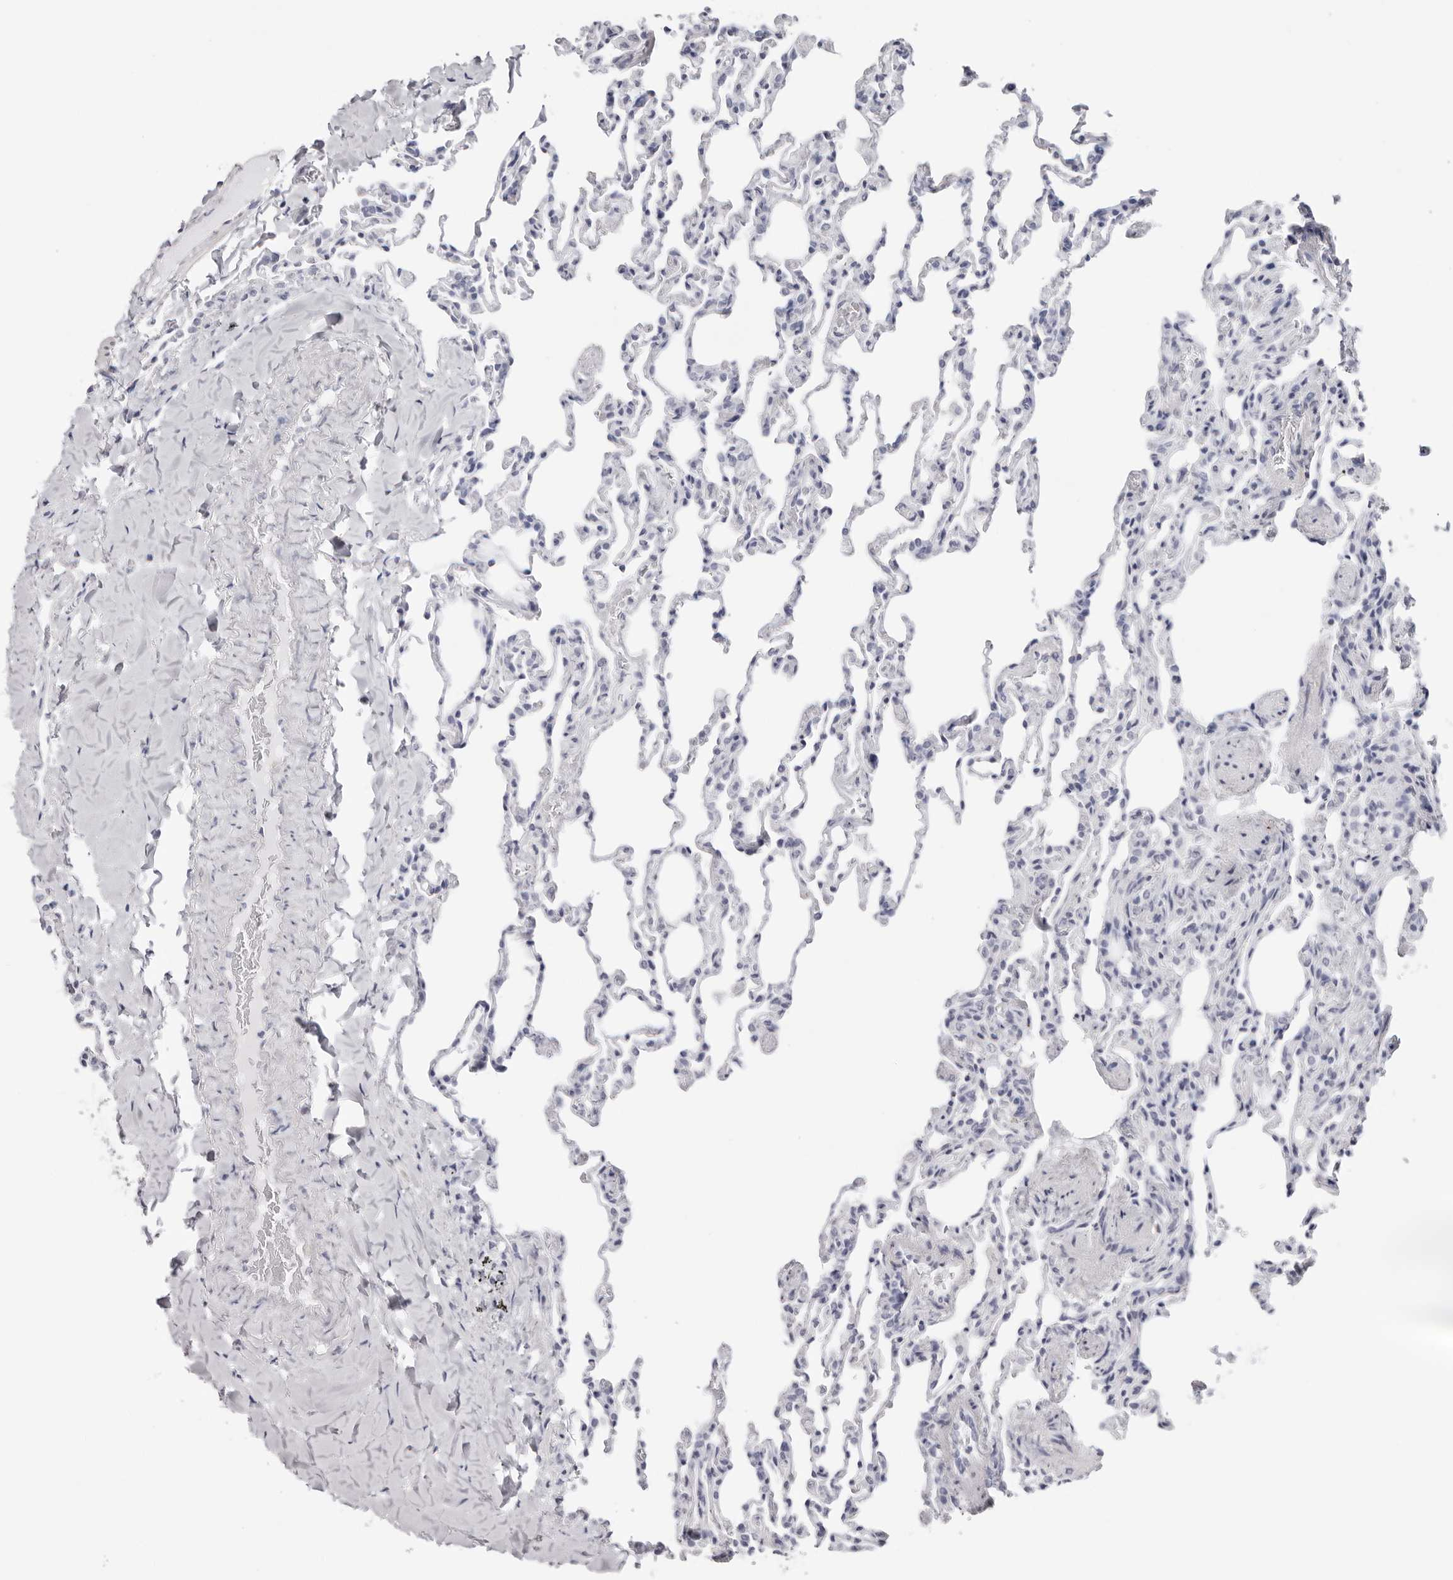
{"staining": {"intensity": "negative", "quantity": "none", "location": "none"}, "tissue": "lung", "cell_type": "Alveolar cells", "image_type": "normal", "snomed": [{"axis": "morphology", "description": "Normal tissue, NOS"}, {"axis": "topography", "description": "Lung"}], "caption": "High magnification brightfield microscopy of normal lung stained with DAB (brown) and counterstained with hematoxylin (blue): alveolar cells show no significant expression.", "gene": "INSL3", "patient": {"sex": "male", "age": 20}}